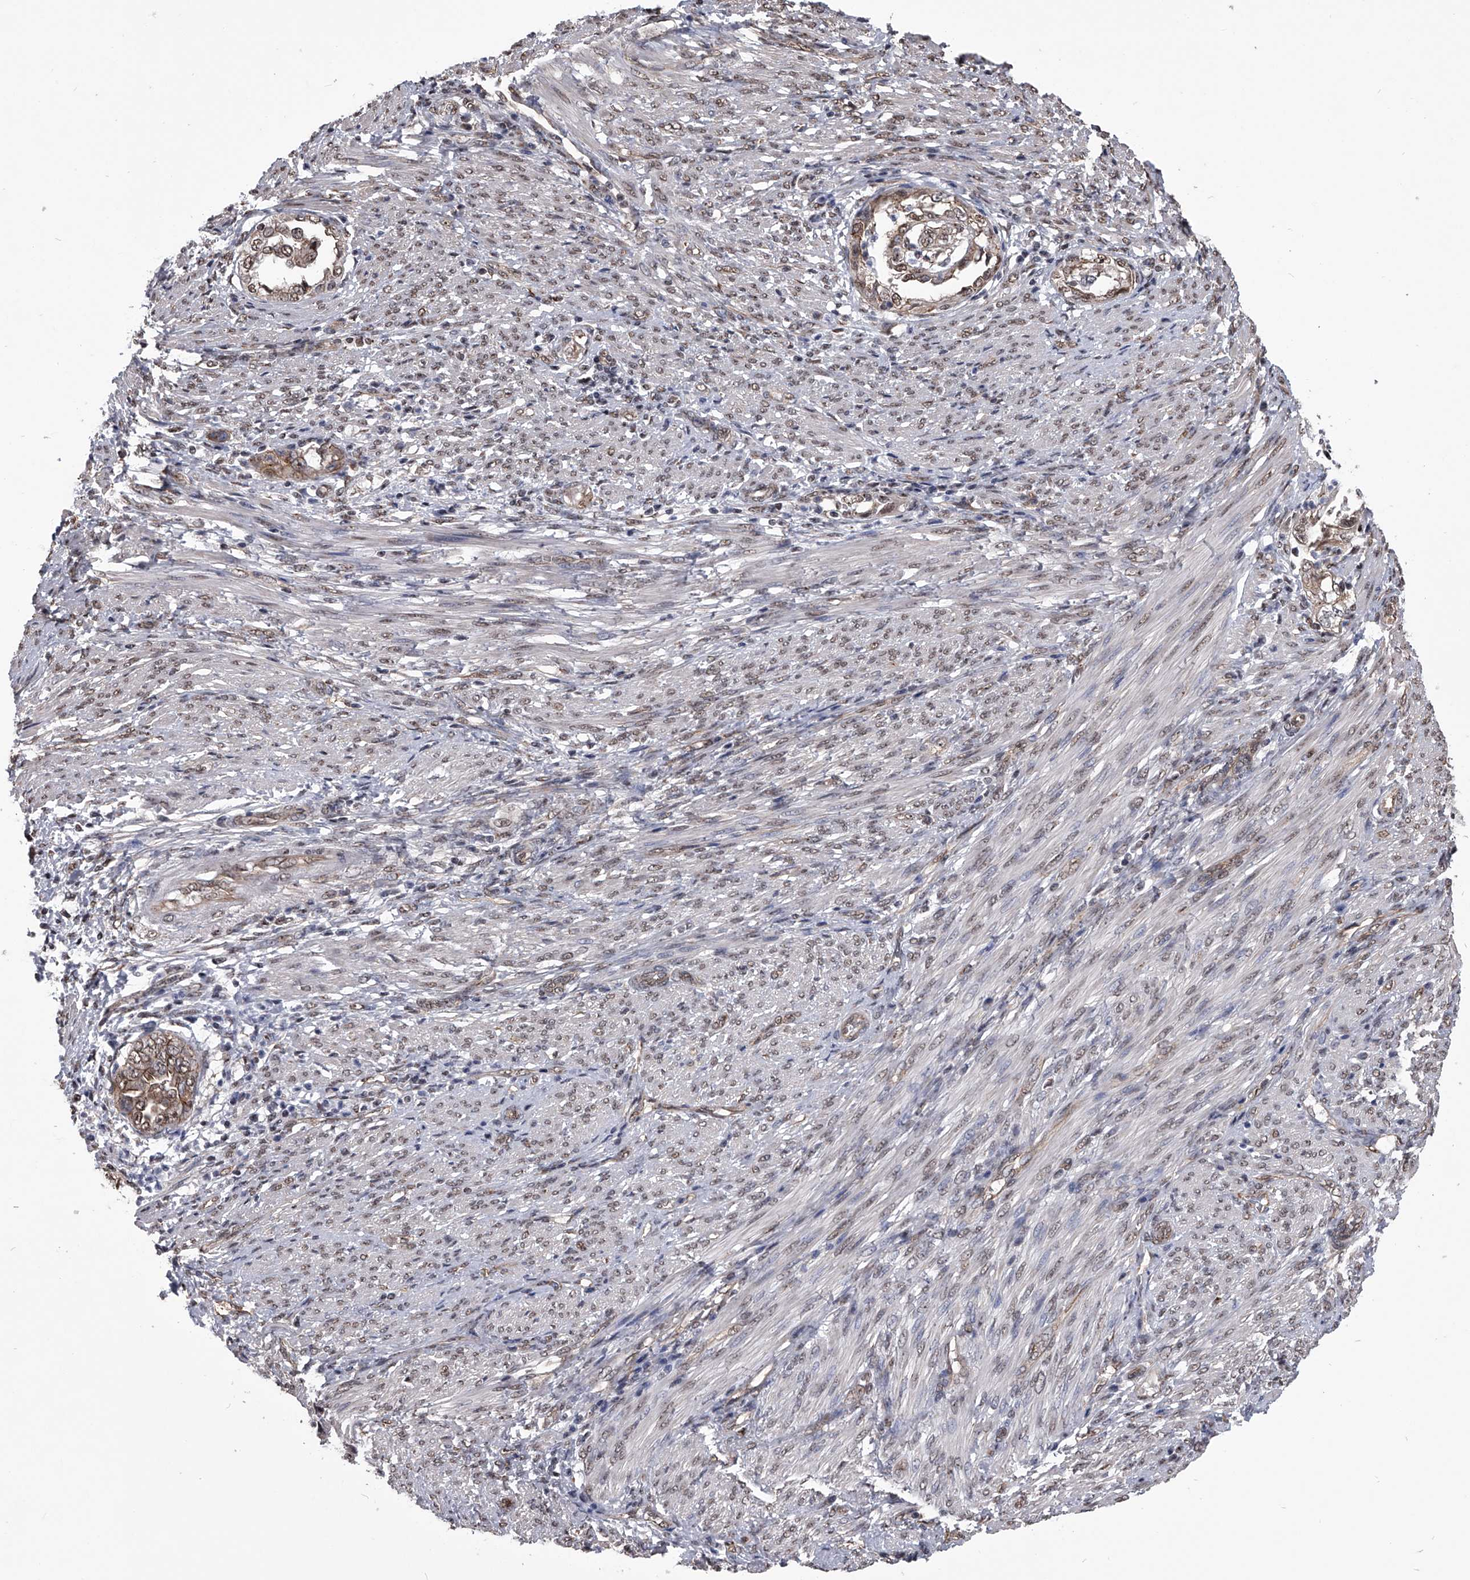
{"staining": {"intensity": "weak", "quantity": "25%-75%", "location": "nuclear"}, "tissue": "endometrial cancer", "cell_type": "Tumor cells", "image_type": "cancer", "snomed": [{"axis": "morphology", "description": "Adenocarcinoma, NOS"}, {"axis": "topography", "description": "Endometrium"}], "caption": "IHC staining of endometrial adenocarcinoma, which displays low levels of weak nuclear positivity in about 25%-75% of tumor cells indicating weak nuclear protein positivity. The staining was performed using DAB (3,3'-diaminobenzidine) (brown) for protein detection and nuclei were counterstained in hematoxylin (blue).", "gene": "ZNF76", "patient": {"sex": "female", "age": 85}}